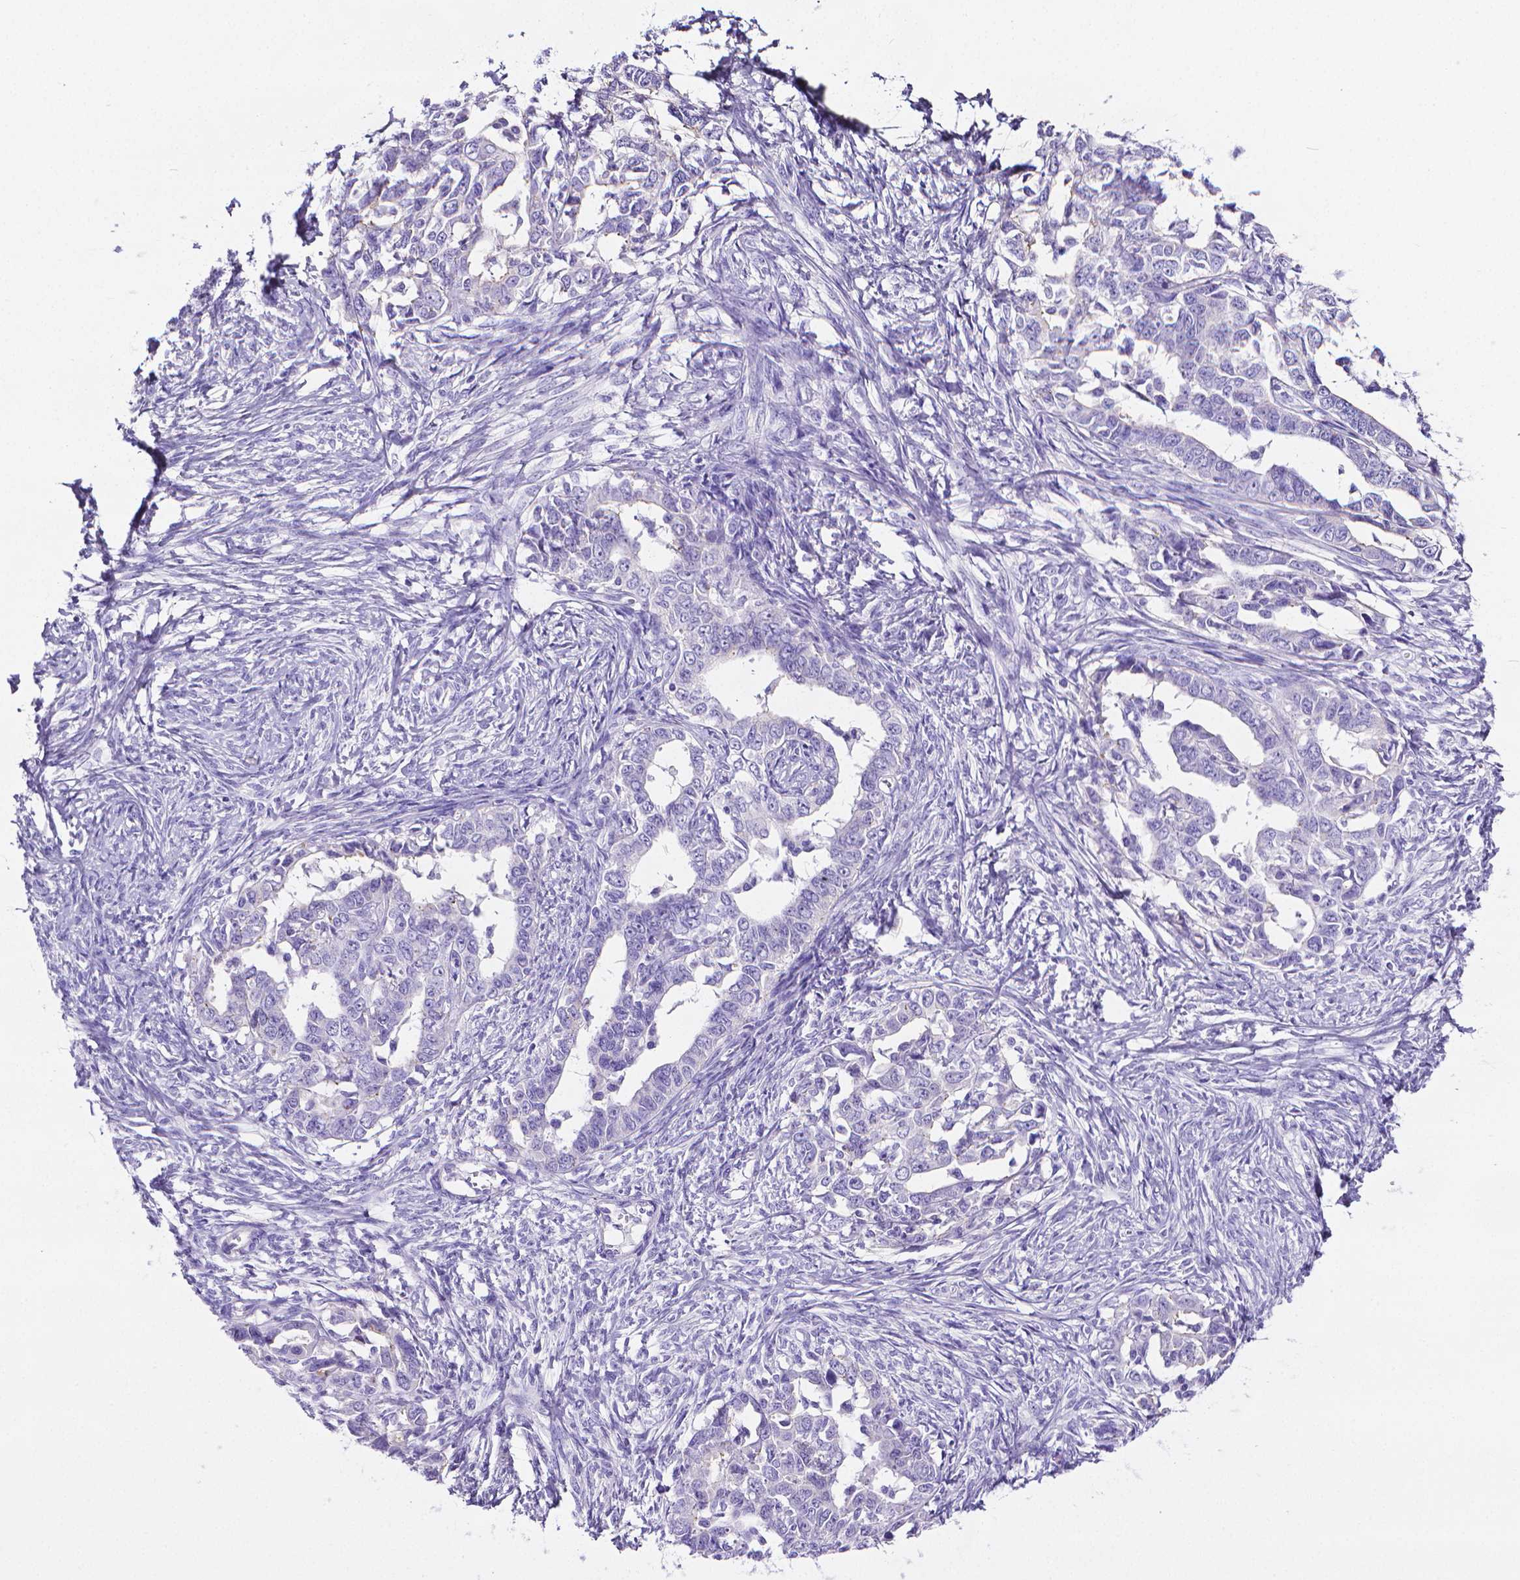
{"staining": {"intensity": "negative", "quantity": "none", "location": "none"}, "tissue": "ovarian cancer", "cell_type": "Tumor cells", "image_type": "cancer", "snomed": [{"axis": "morphology", "description": "Cystadenocarcinoma, serous, NOS"}, {"axis": "topography", "description": "Ovary"}], "caption": "Ovarian serous cystadenocarcinoma was stained to show a protein in brown. There is no significant staining in tumor cells.", "gene": "MMP9", "patient": {"sex": "female", "age": 69}}